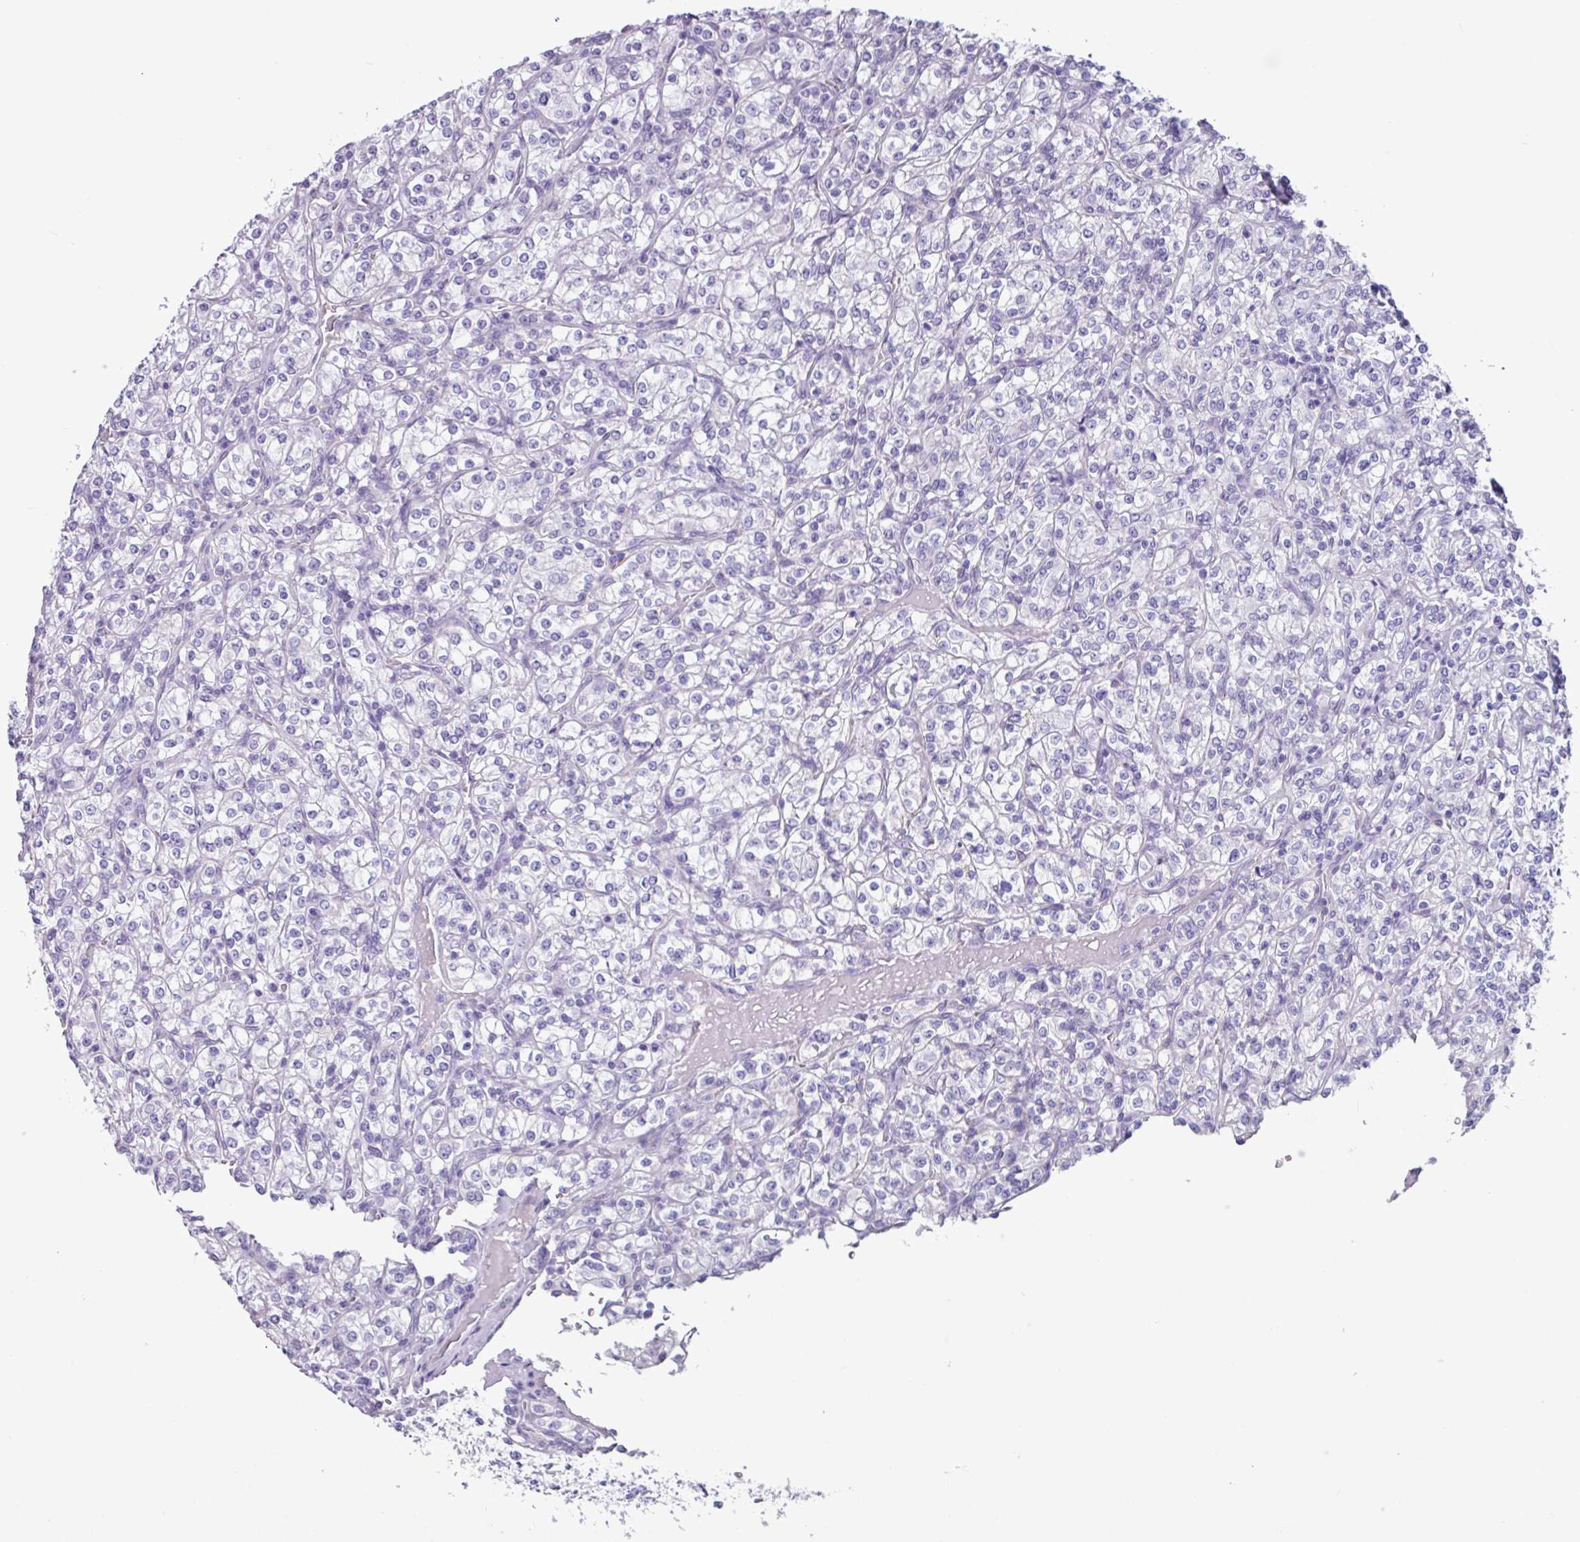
{"staining": {"intensity": "negative", "quantity": "none", "location": "none"}, "tissue": "renal cancer", "cell_type": "Tumor cells", "image_type": "cancer", "snomed": [{"axis": "morphology", "description": "Adenocarcinoma, NOS"}, {"axis": "topography", "description": "Kidney"}], "caption": "Immunohistochemistry (IHC) of renal cancer demonstrates no expression in tumor cells.", "gene": "OTX1", "patient": {"sex": "male", "age": 77}}